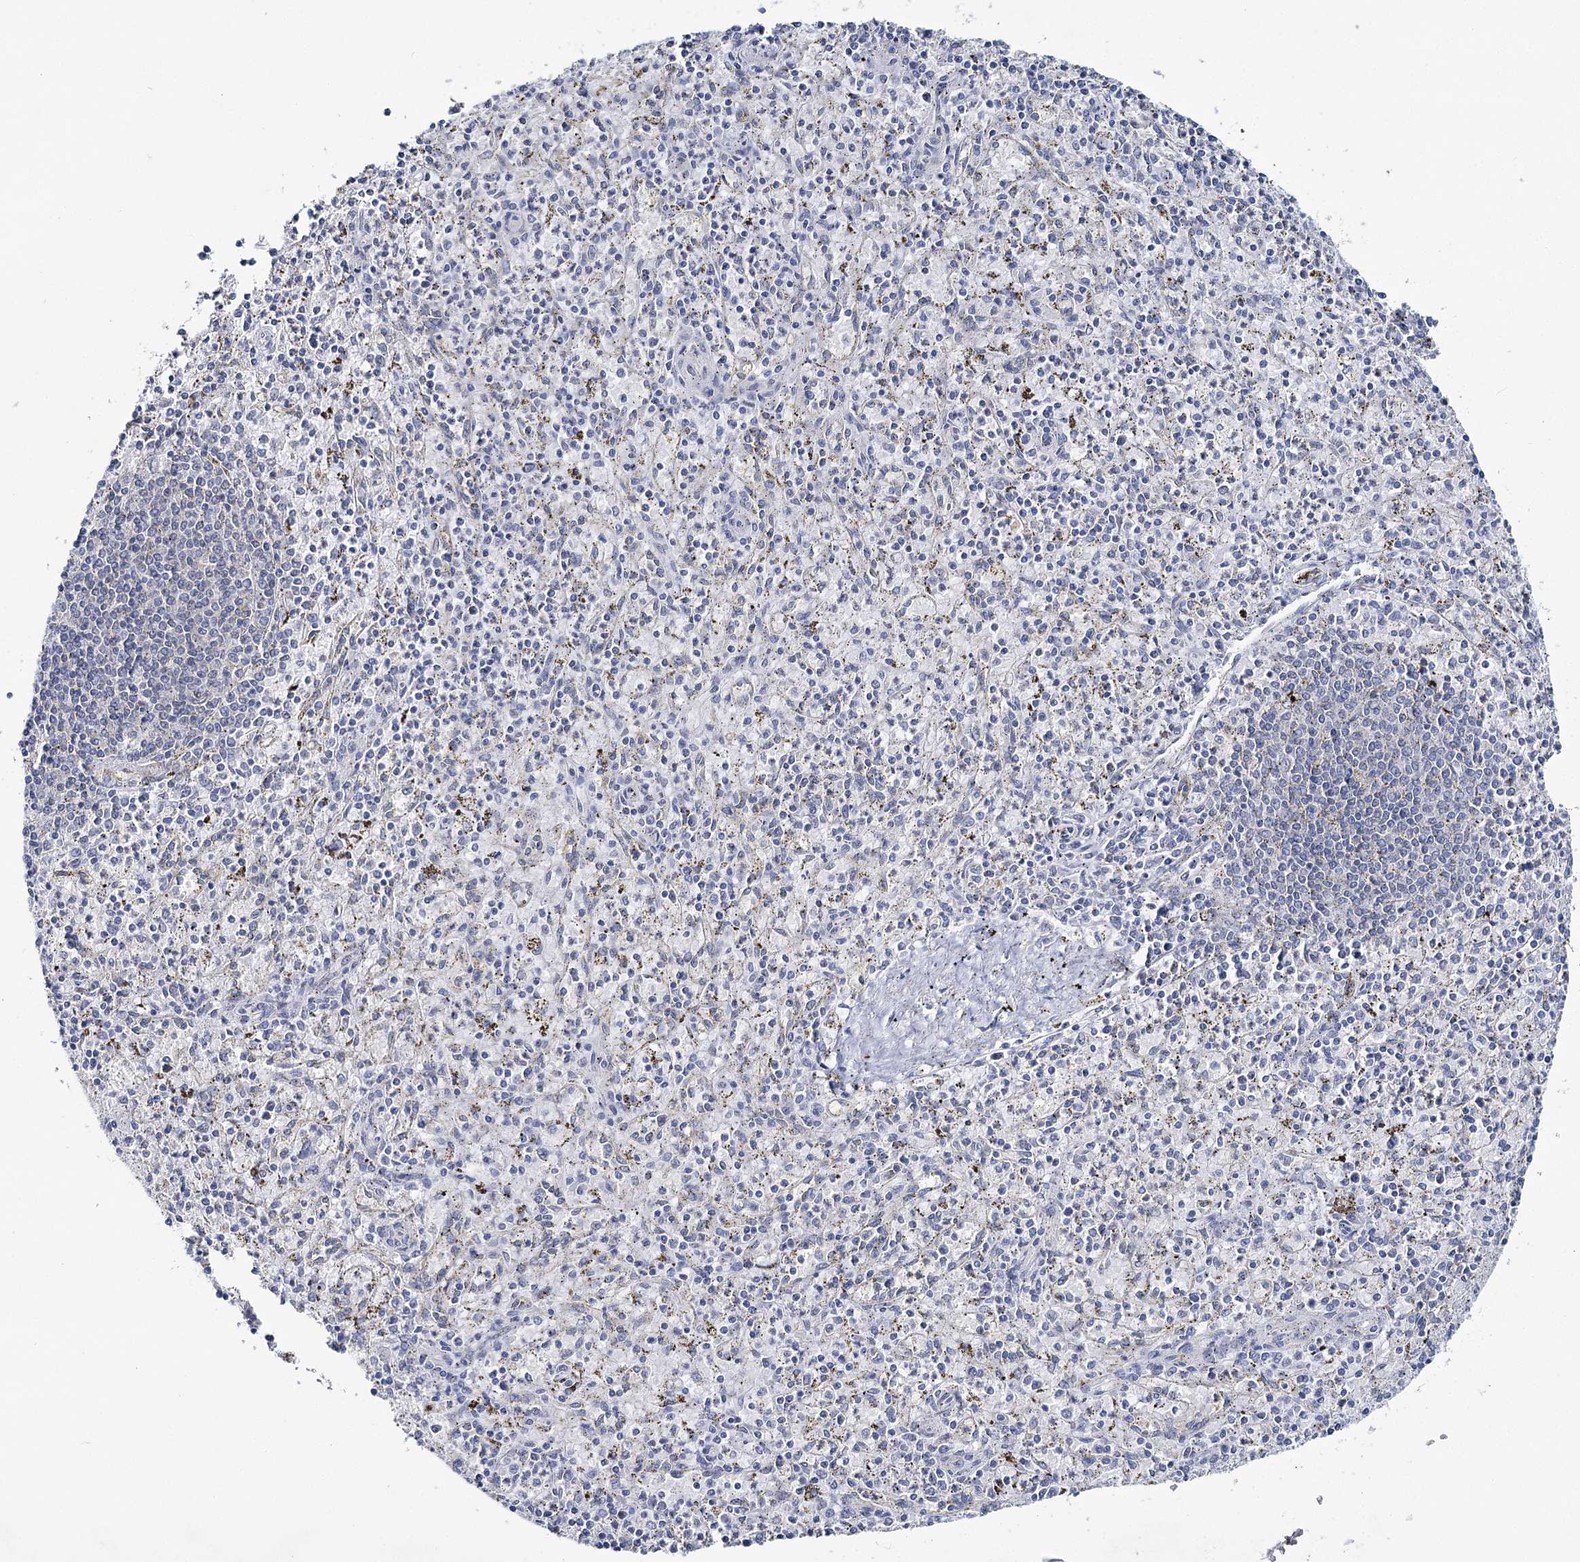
{"staining": {"intensity": "negative", "quantity": "none", "location": "none"}, "tissue": "spleen", "cell_type": "Cells in red pulp", "image_type": "normal", "snomed": [{"axis": "morphology", "description": "Normal tissue, NOS"}, {"axis": "topography", "description": "Spleen"}], "caption": "IHC of normal spleen exhibits no staining in cells in red pulp. The staining is performed using DAB (3,3'-diaminobenzidine) brown chromogen with nuclei counter-stained in using hematoxylin.", "gene": "ZC3H8", "patient": {"sex": "male", "age": 72}}